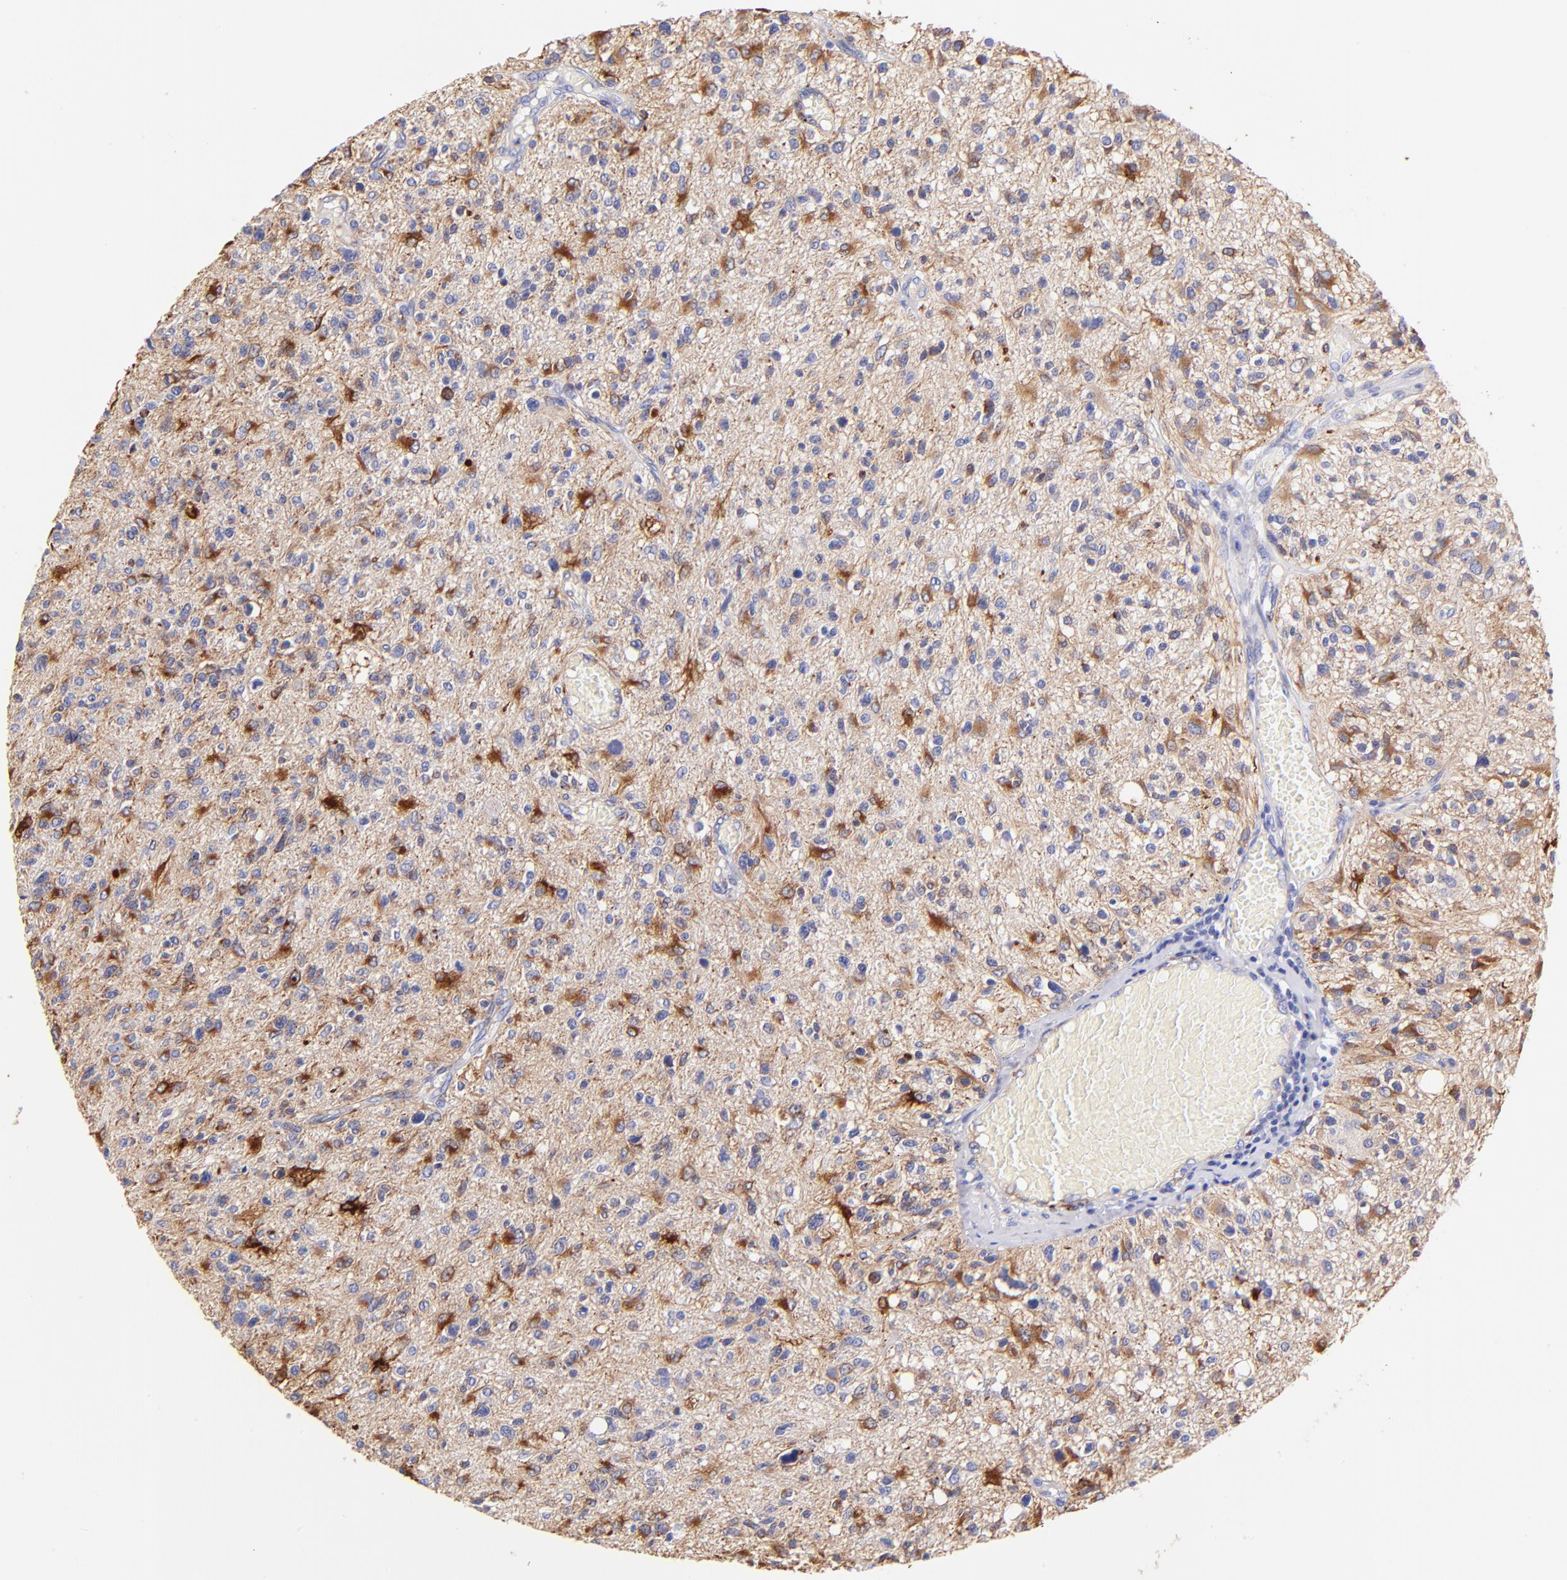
{"staining": {"intensity": "strong", "quantity": "25%-75%", "location": "cytoplasmic/membranous"}, "tissue": "glioma", "cell_type": "Tumor cells", "image_type": "cancer", "snomed": [{"axis": "morphology", "description": "Glioma, malignant, High grade"}, {"axis": "topography", "description": "Cerebral cortex"}], "caption": "The immunohistochemical stain highlights strong cytoplasmic/membranous expression in tumor cells of glioma tissue.", "gene": "SPARC", "patient": {"sex": "male", "age": 76}}